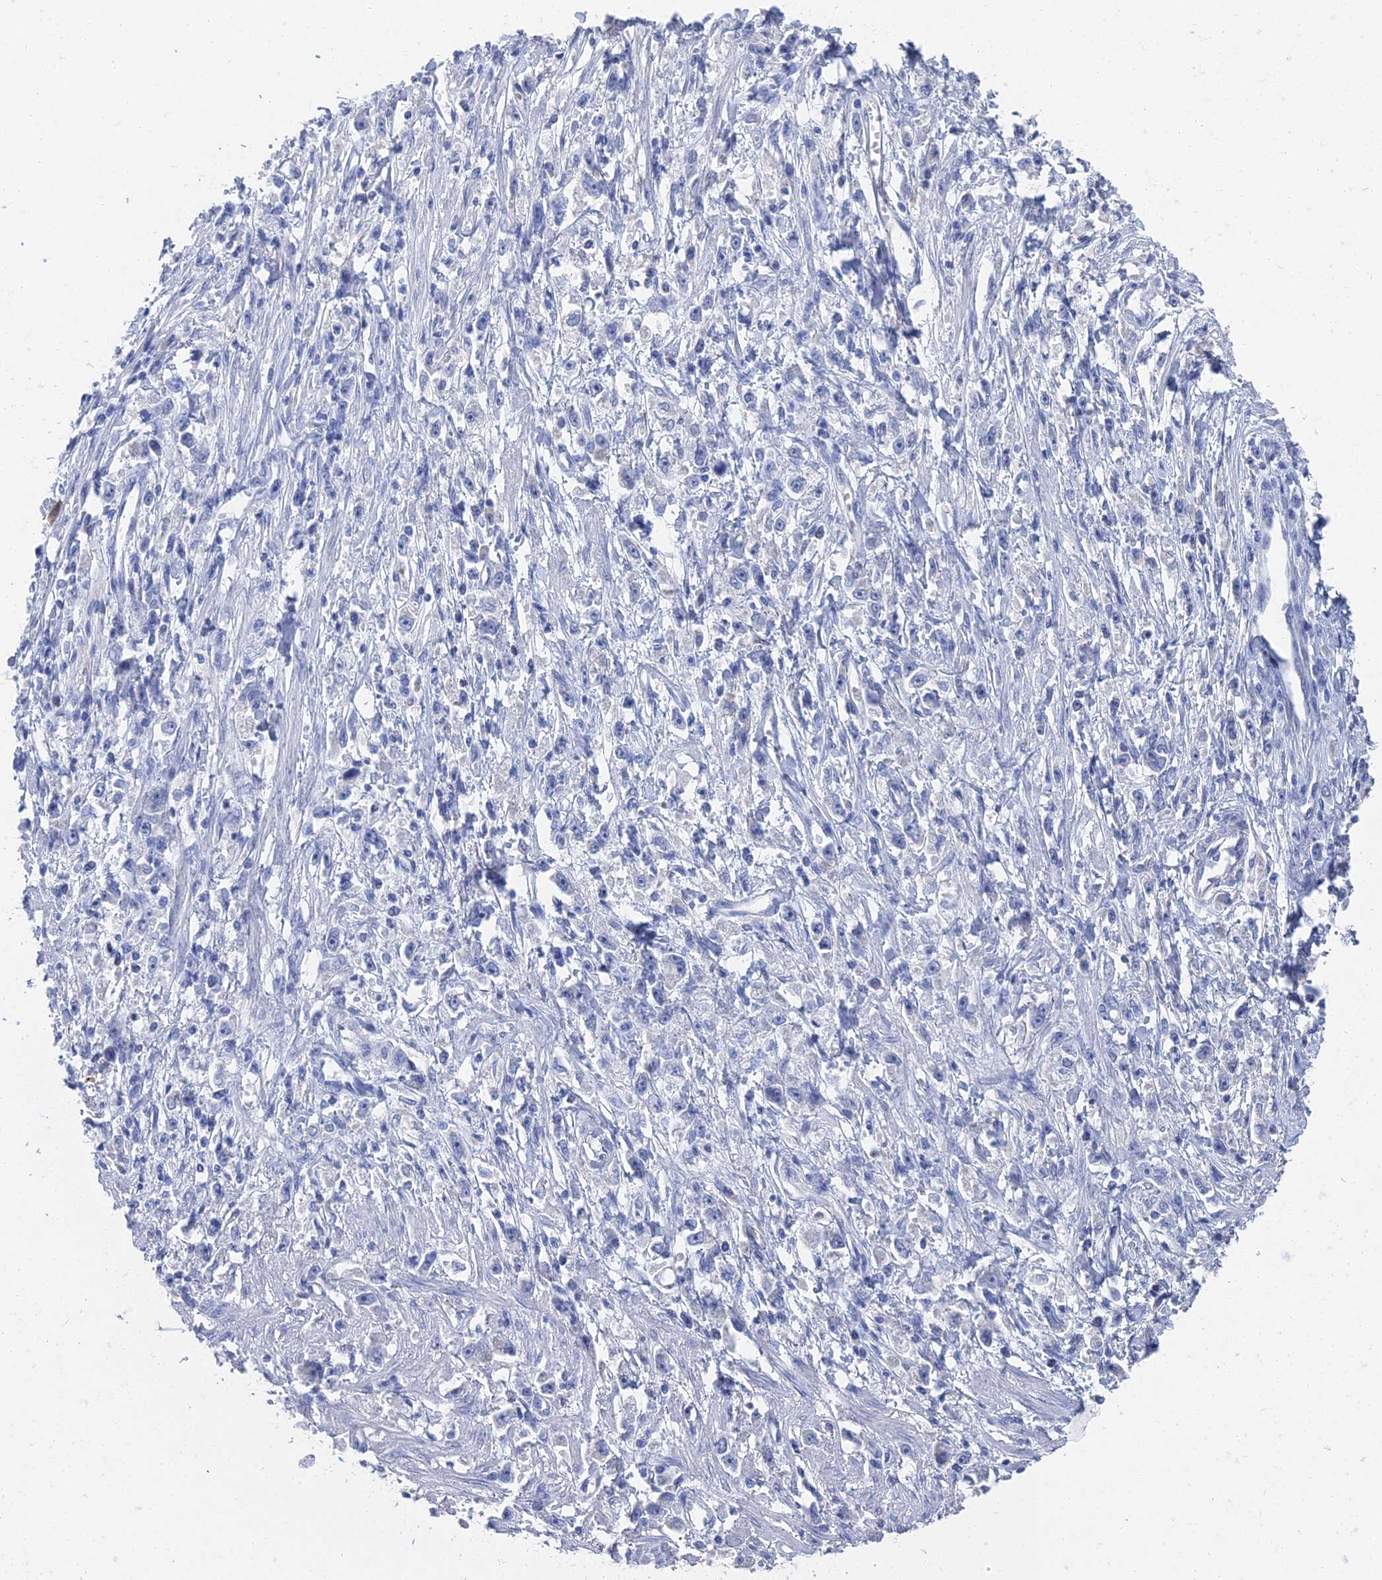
{"staining": {"intensity": "negative", "quantity": "none", "location": "none"}, "tissue": "stomach cancer", "cell_type": "Tumor cells", "image_type": "cancer", "snomed": [{"axis": "morphology", "description": "Adenocarcinoma, NOS"}, {"axis": "topography", "description": "Stomach"}], "caption": "This is an immunohistochemistry image of human adenocarcinoma (stomach). There is no staining in tumor cells.", "gene": "GFAP", "patient": {"sex": "female", "age": 59}}